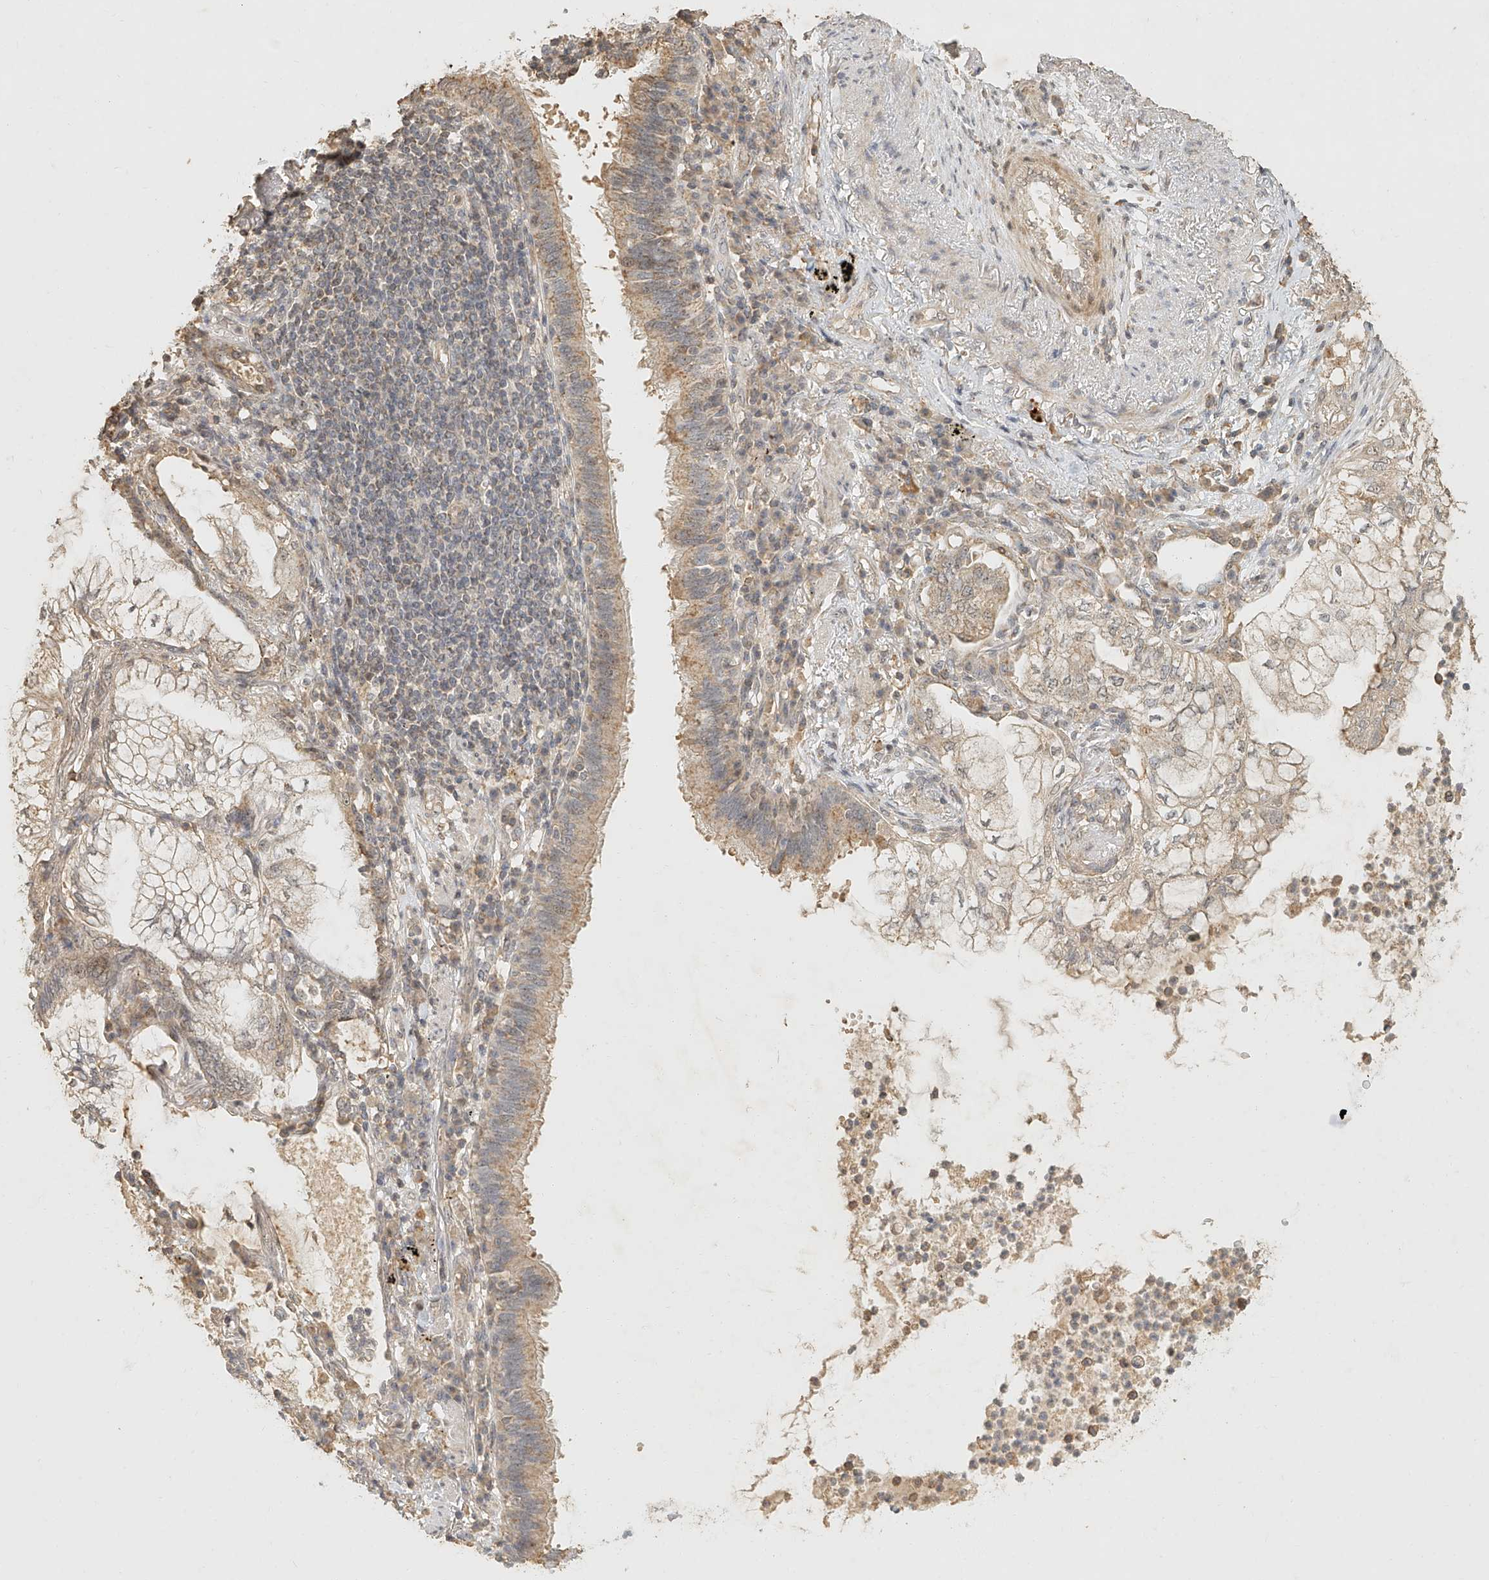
{"staining": {"intensity": "weak", "quantity": ">75%", "location": "cytoplasmic/membranous"}, "tissue": "lung cancer", "cell_type": "Tumor cells", "image_type": "cancer", "snomed": [{"axis": "morphology", "description": "Adenocarcinoma, NOS"}, {"axis": "topography", "description": "Lung"}], "caption": "A low amount of weak cytoplasmic/membranous staining is identified in approximately >75% of tumor cells in adenocarcinoma (lung) tissue.", "gene": "CXorf58", "patient": {"sex": "female", "age": 70}}